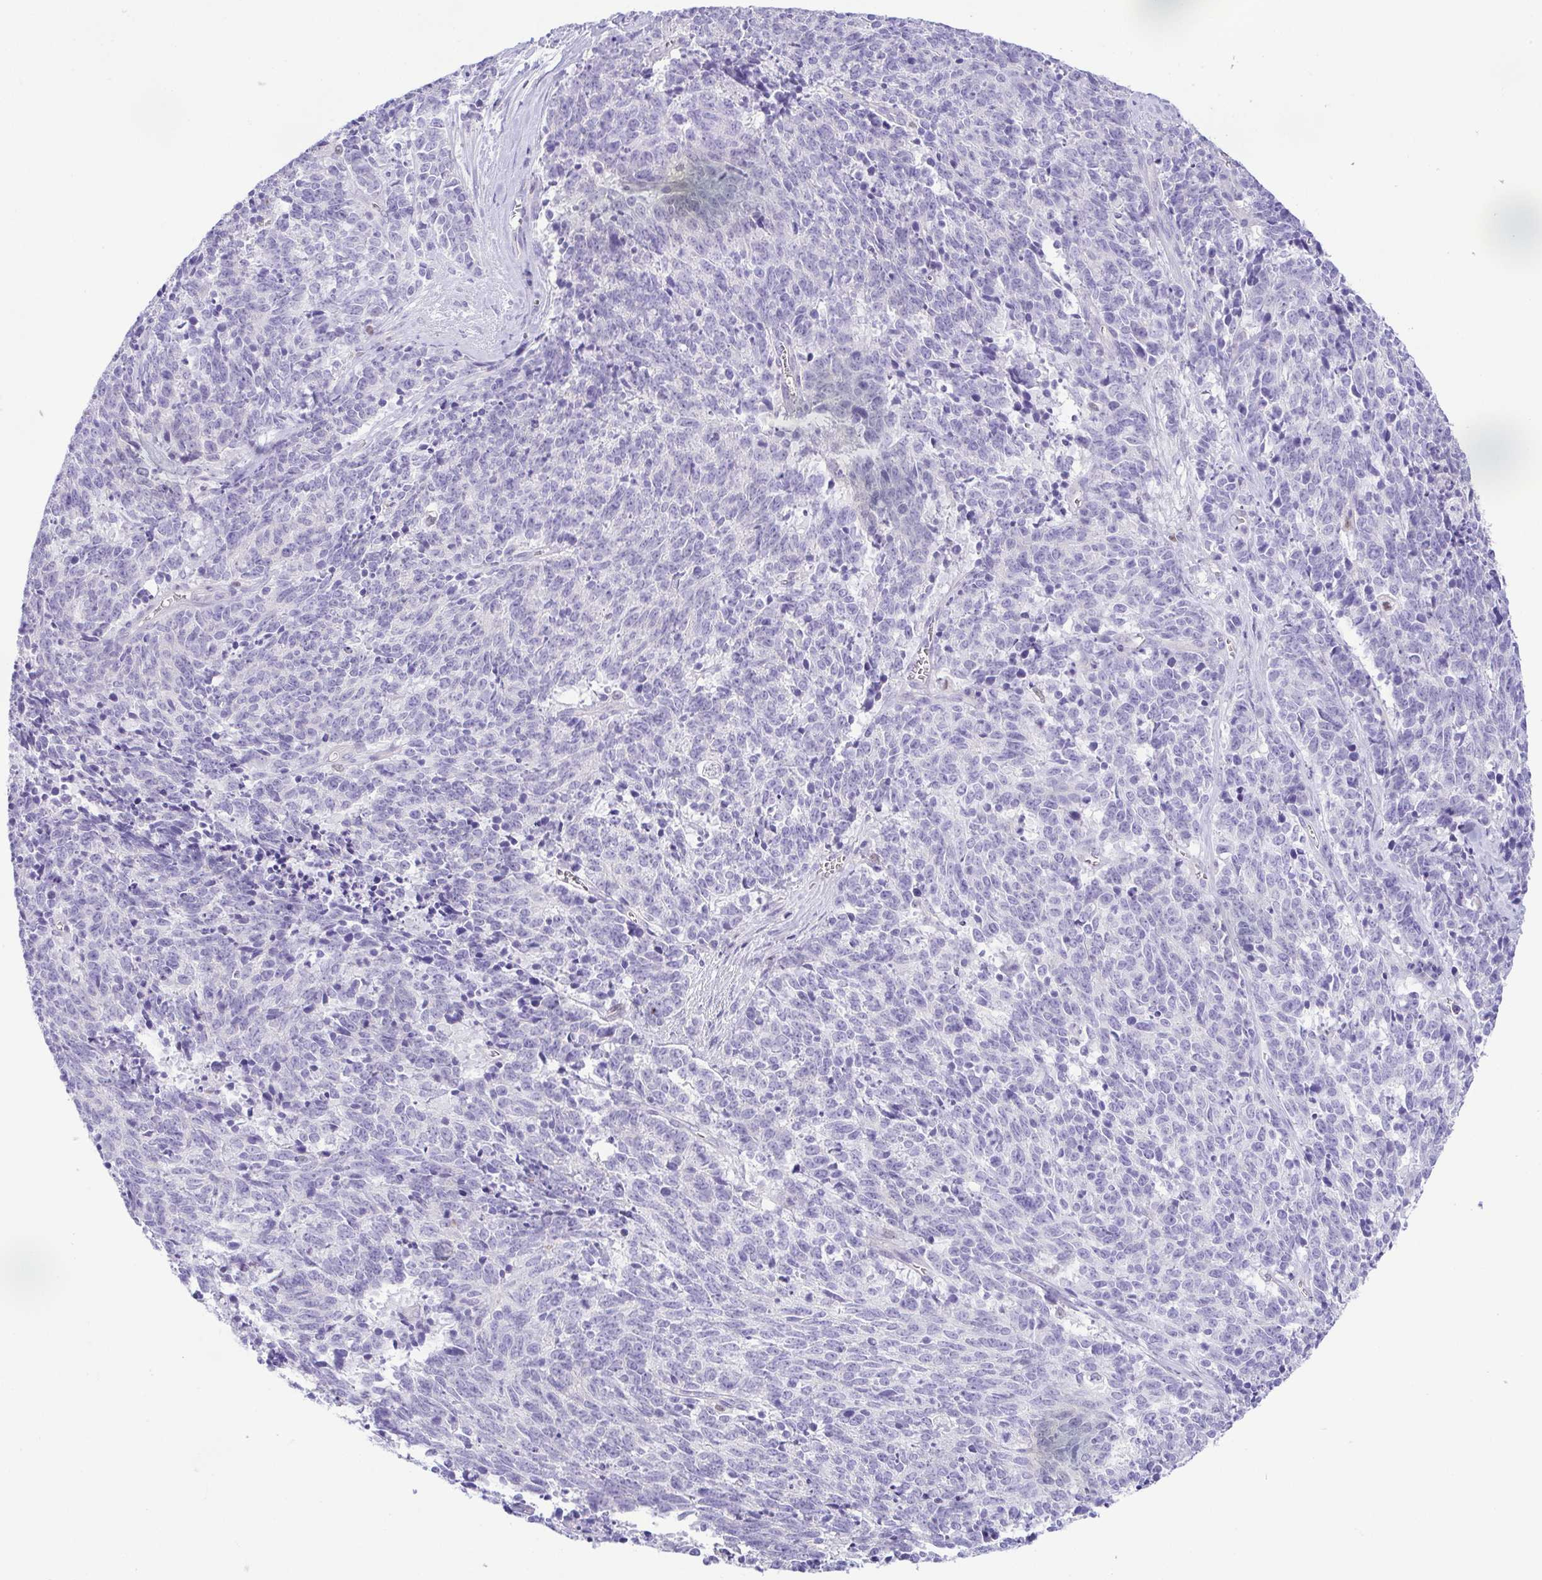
{"staining": {"intensity": "negative", "quantity": "none", "location": "none"}, "tissue": "cervical cancer", "cell_type": "Tumor cells", "image_type": "cancer", "snomed": [{"axis": "morphology", "description": "Squamous cell carcinoma, NOS"}, {"axis": "topography", "description": "Cervix"}], "caption": "Tumor cells are negative for protein expression in human squamous cell carcinoma (cervical).", "gene": "EPB42", "patient": {"sex": "female", "age": 29}}